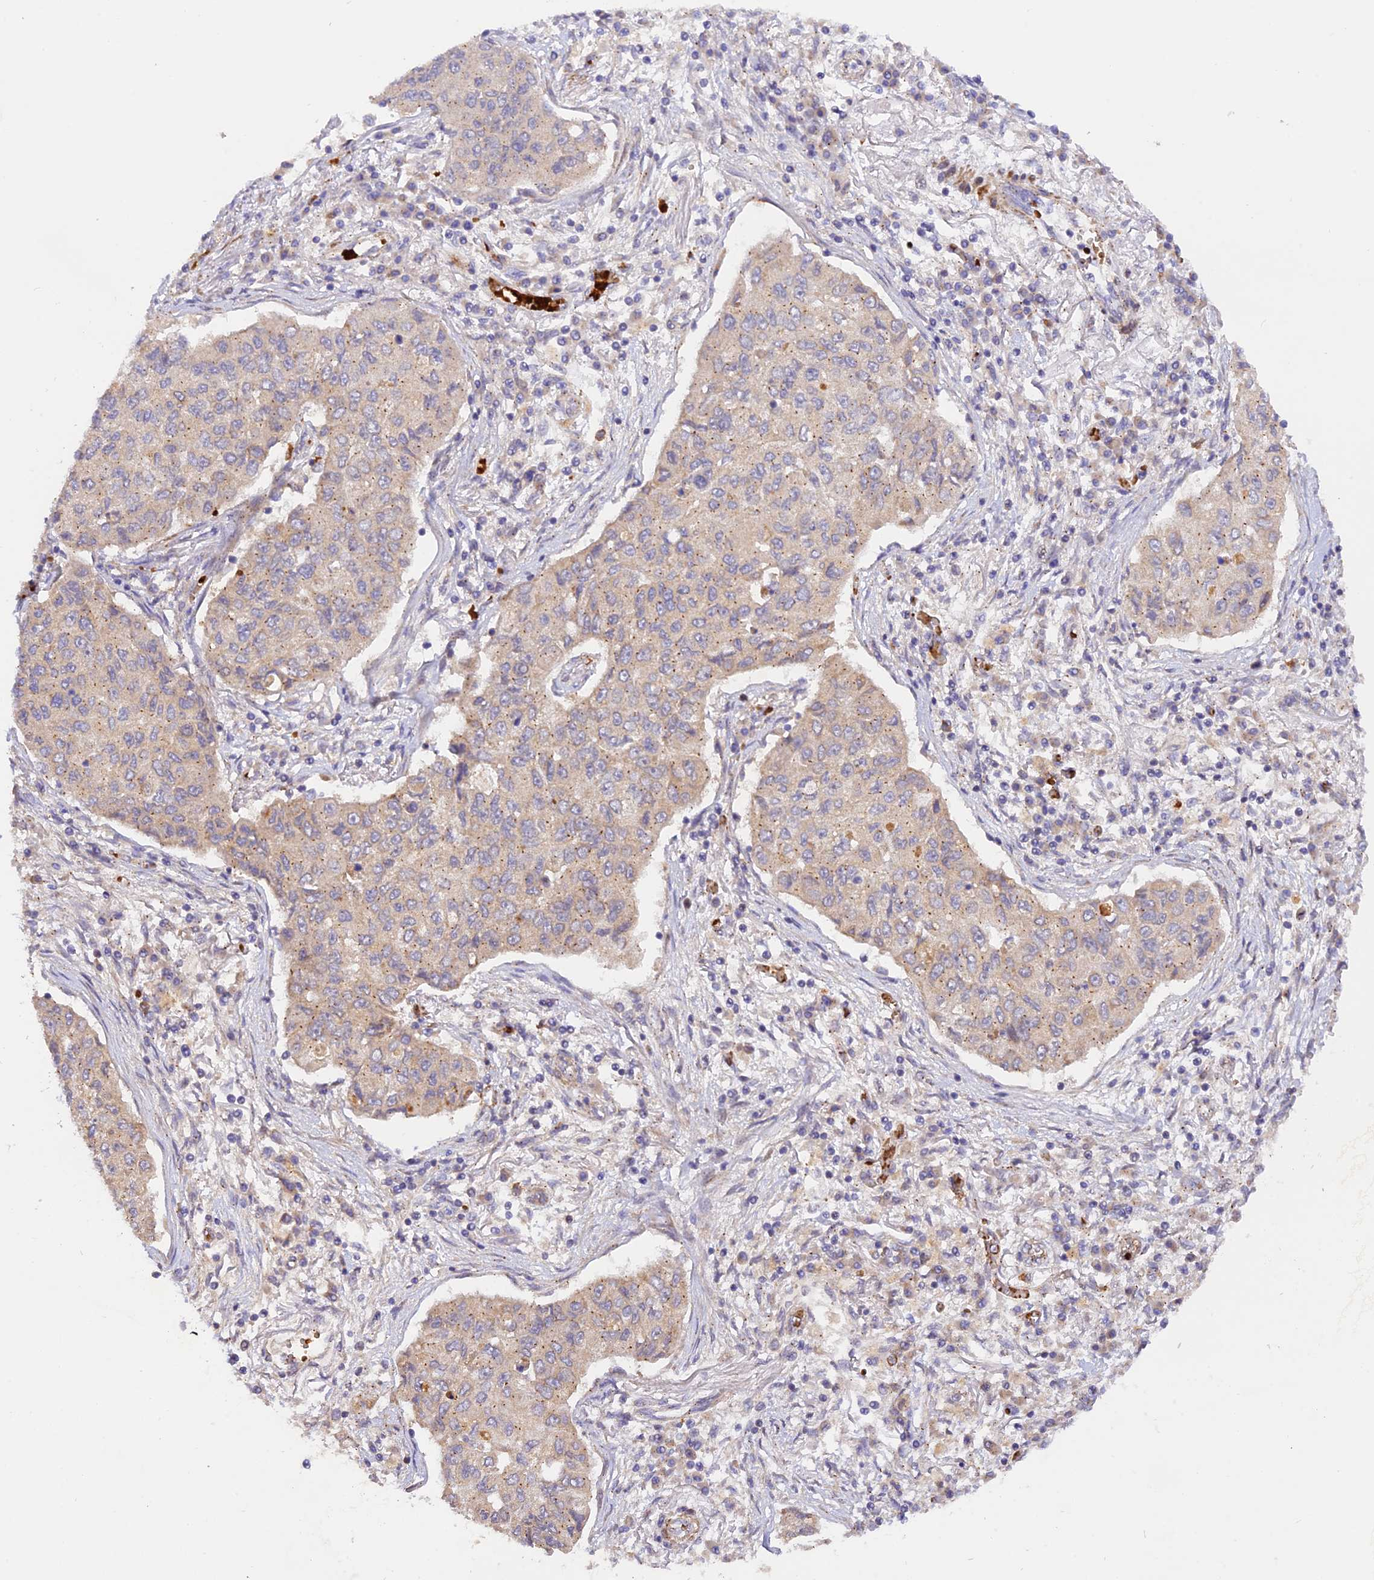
{"staining": {"intensity": "negative", "quantity": "none", "location": "none"}, "tissue": "lung cancer", "cell_type": "Tumor cells", "image_type": "cancer", "snomed": [{"axis": "morphology", "description": "Squamous cell carcinoma, NOS"}, {"axis": "topography", "description": "Lung"}], "caption": "Immunohistochemistry (IHC) of human lung cancer demonstrates no positivity in tumor cells.", "gene": "WDFY4", "patient": {"sex": "male", "age": 74}}